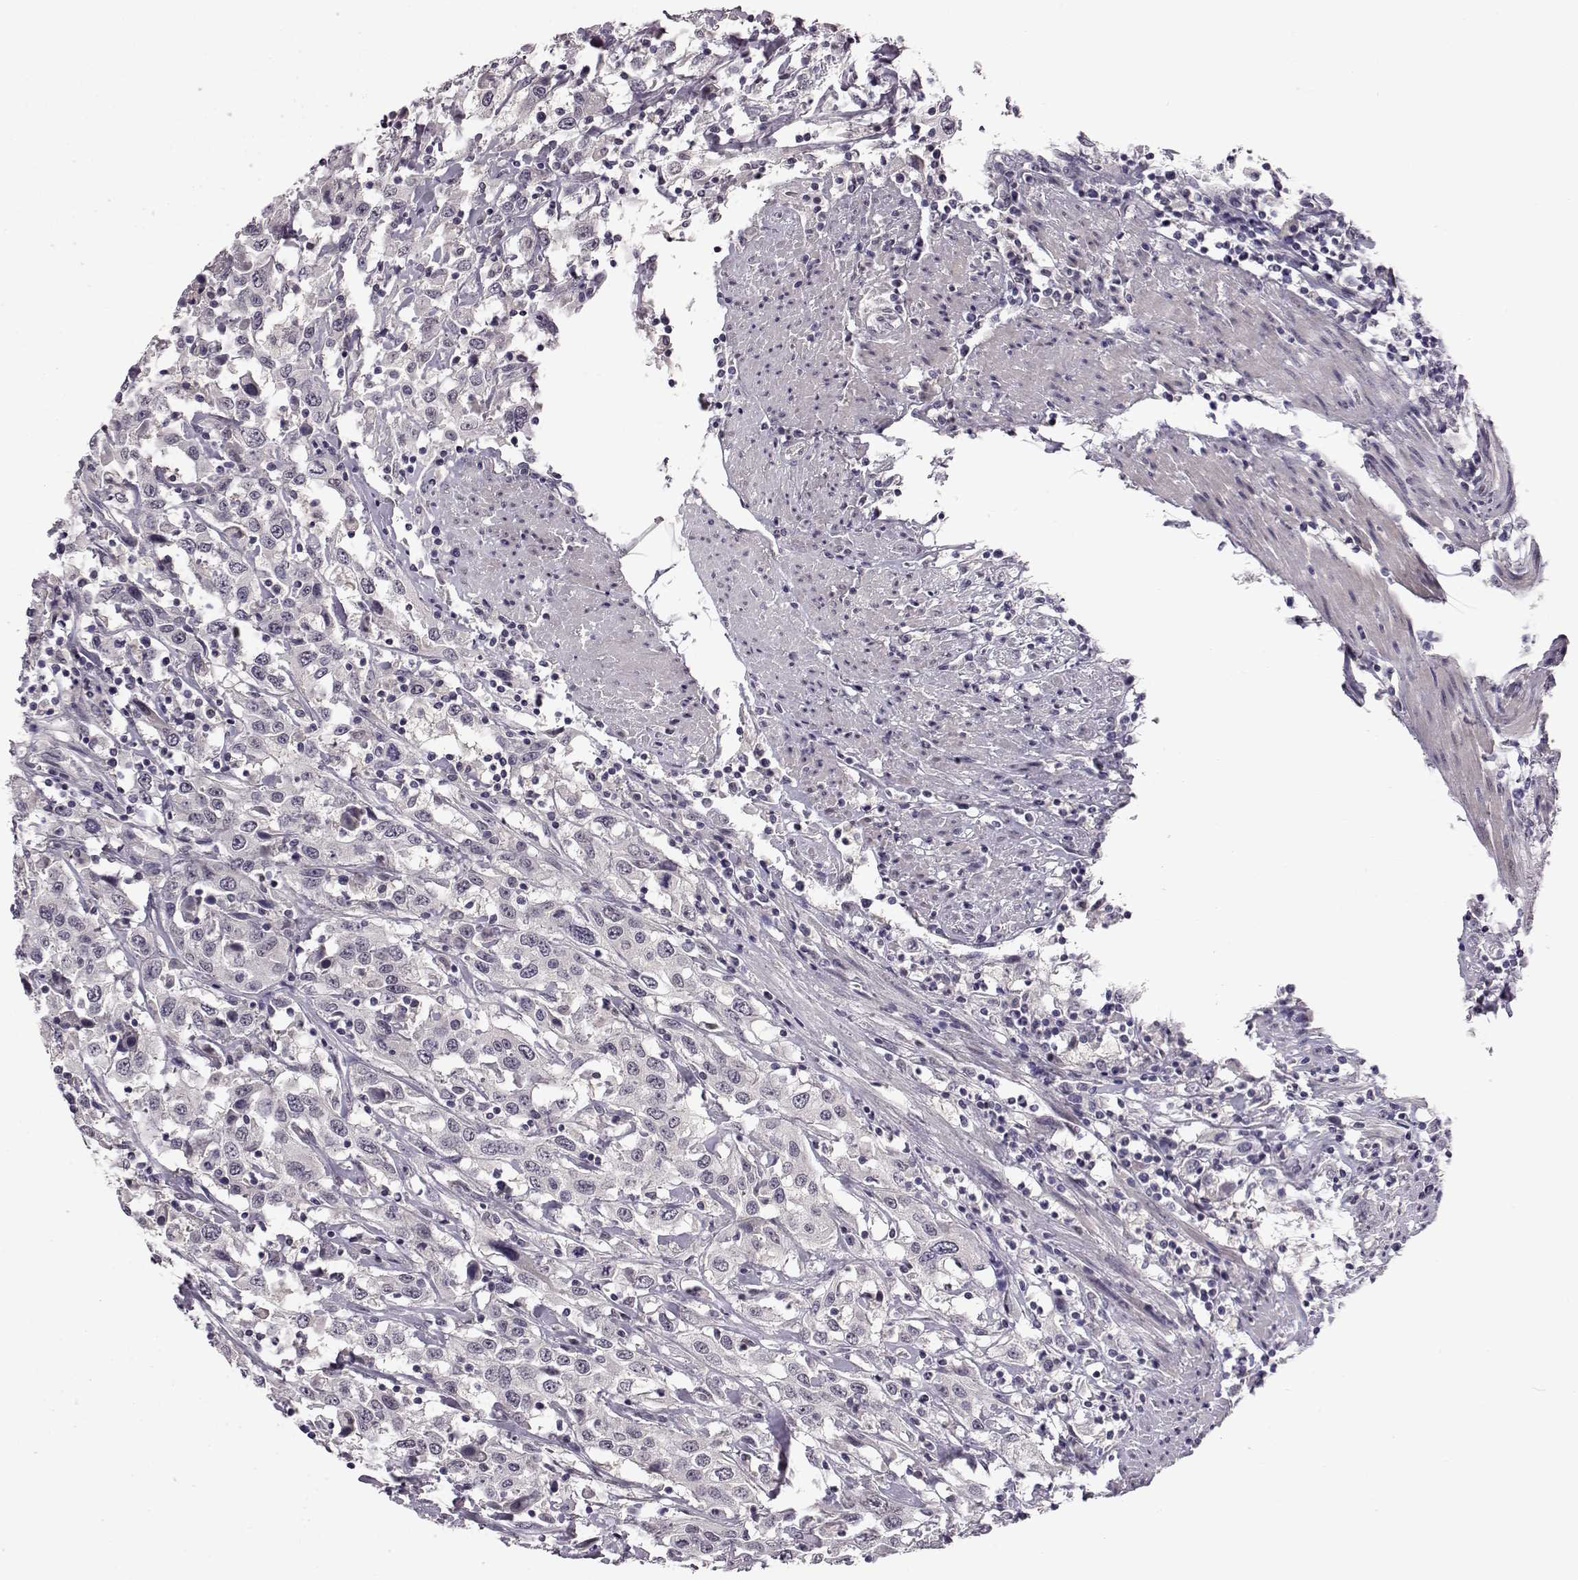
{"staining": {"intensity": "negative", "quantity": "none", "location": "none"}, "tissue": "urothelial cancer", "cell_type": "Tumor cells", "image_type": "cancer", "snomed": [{"axis": "morphology", "description": "Urothelial carcinoma, High grade"}, {"axis": "topography", "description": "Urinary bladder"}], "caption": "Urothelial cancer was stained to show a protein in brown. There is no significant expression in tumor cells.", "gene": "C10orf62", "patient": {"sex": "male", "age": 61}}